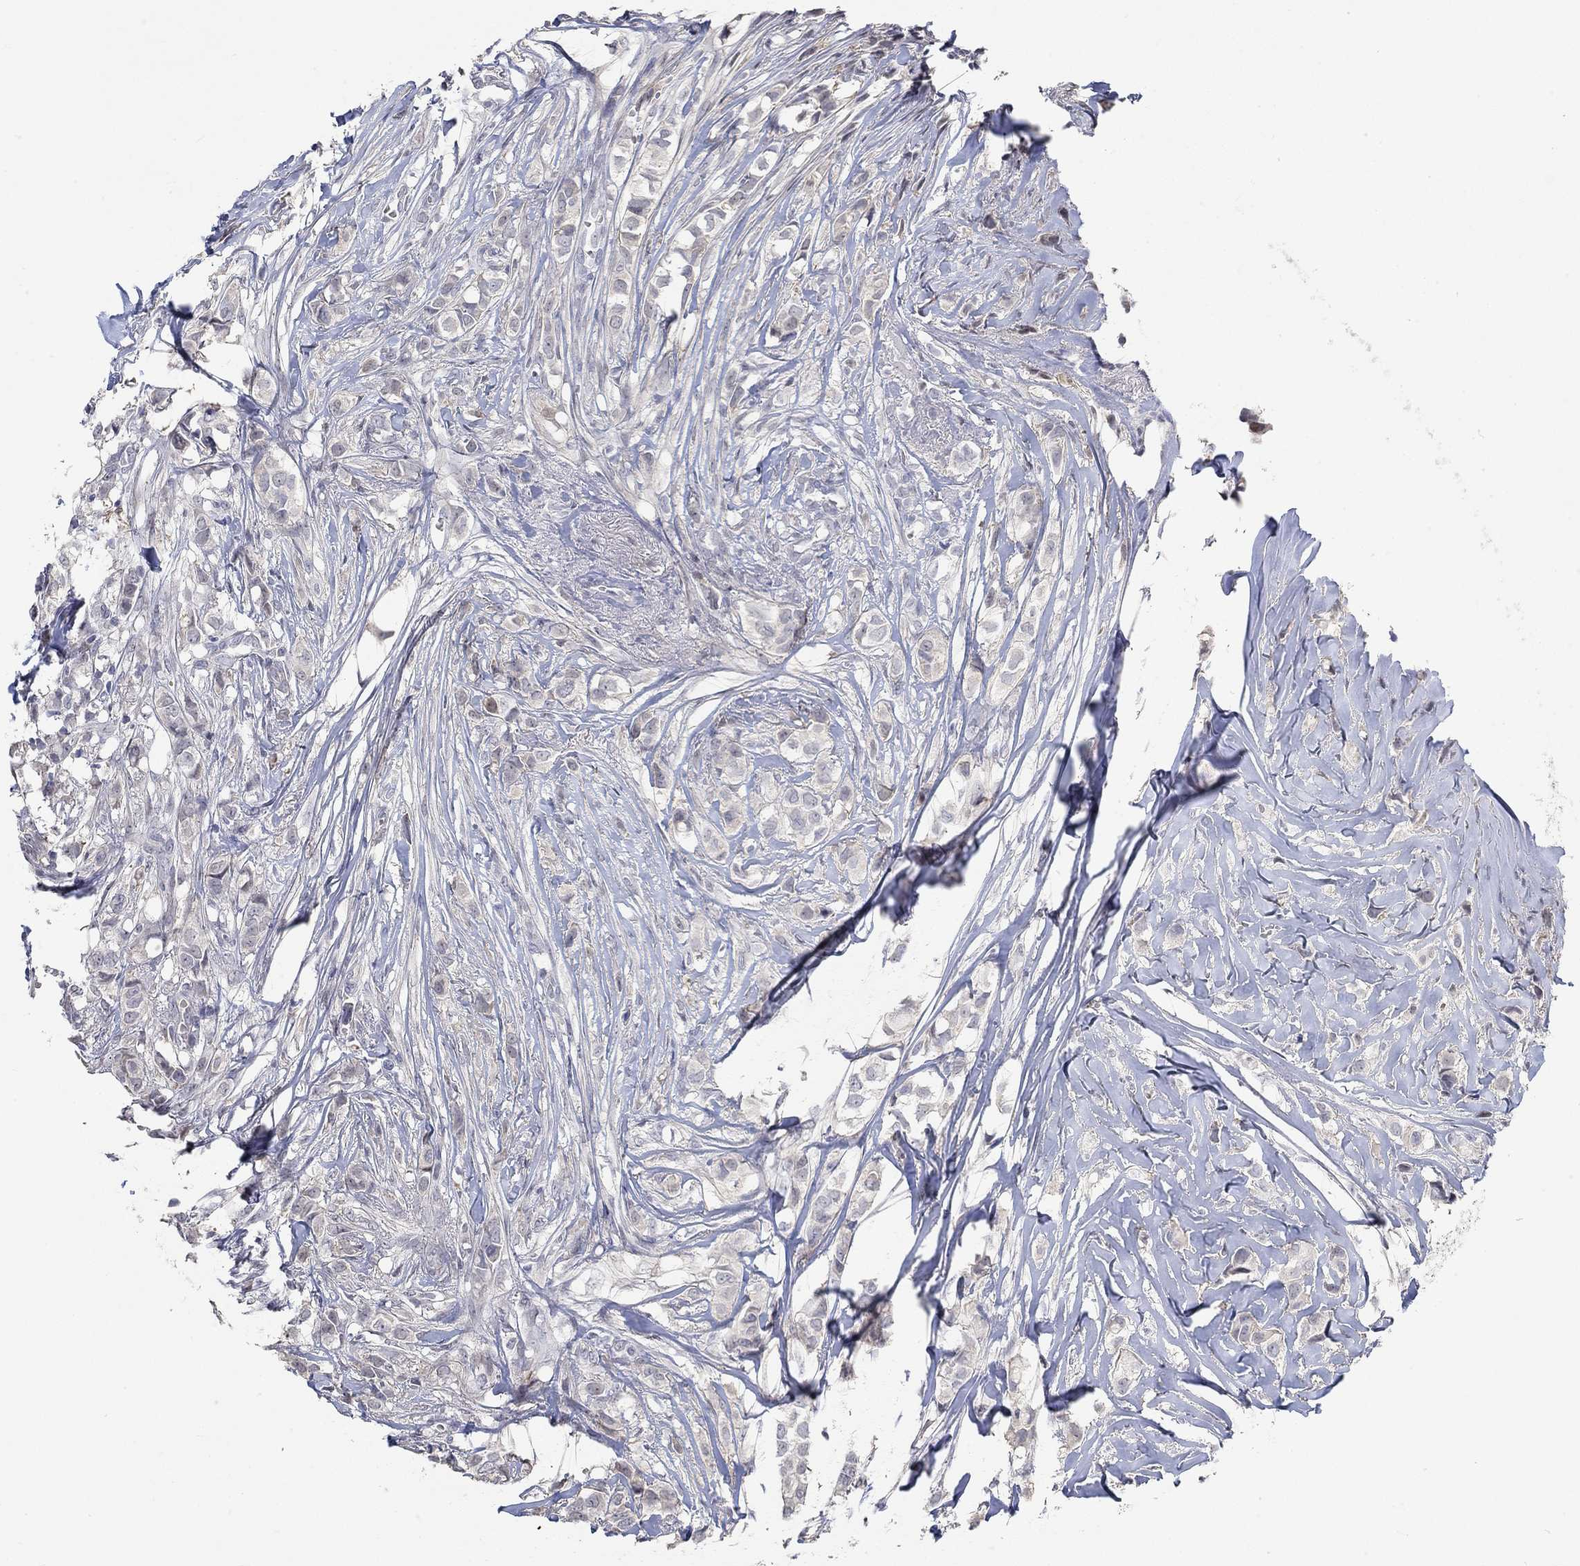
{"staining": {"intensity": "negative", "quantity": "none", "location": "none"}, "tissue": "breast cancer", "cell_type": "Tumor cells", "image_type": "cancer", "snomed": [{"axis": "morphology", "description": "Duct carcinoma"}, {"axis": "topography", "description": "Breast"}], "caption": "Tumor cells show no significant positivity in breast cancer.", "gene": "PNMA5", "patient": {"sex": "female", "age": 85}}